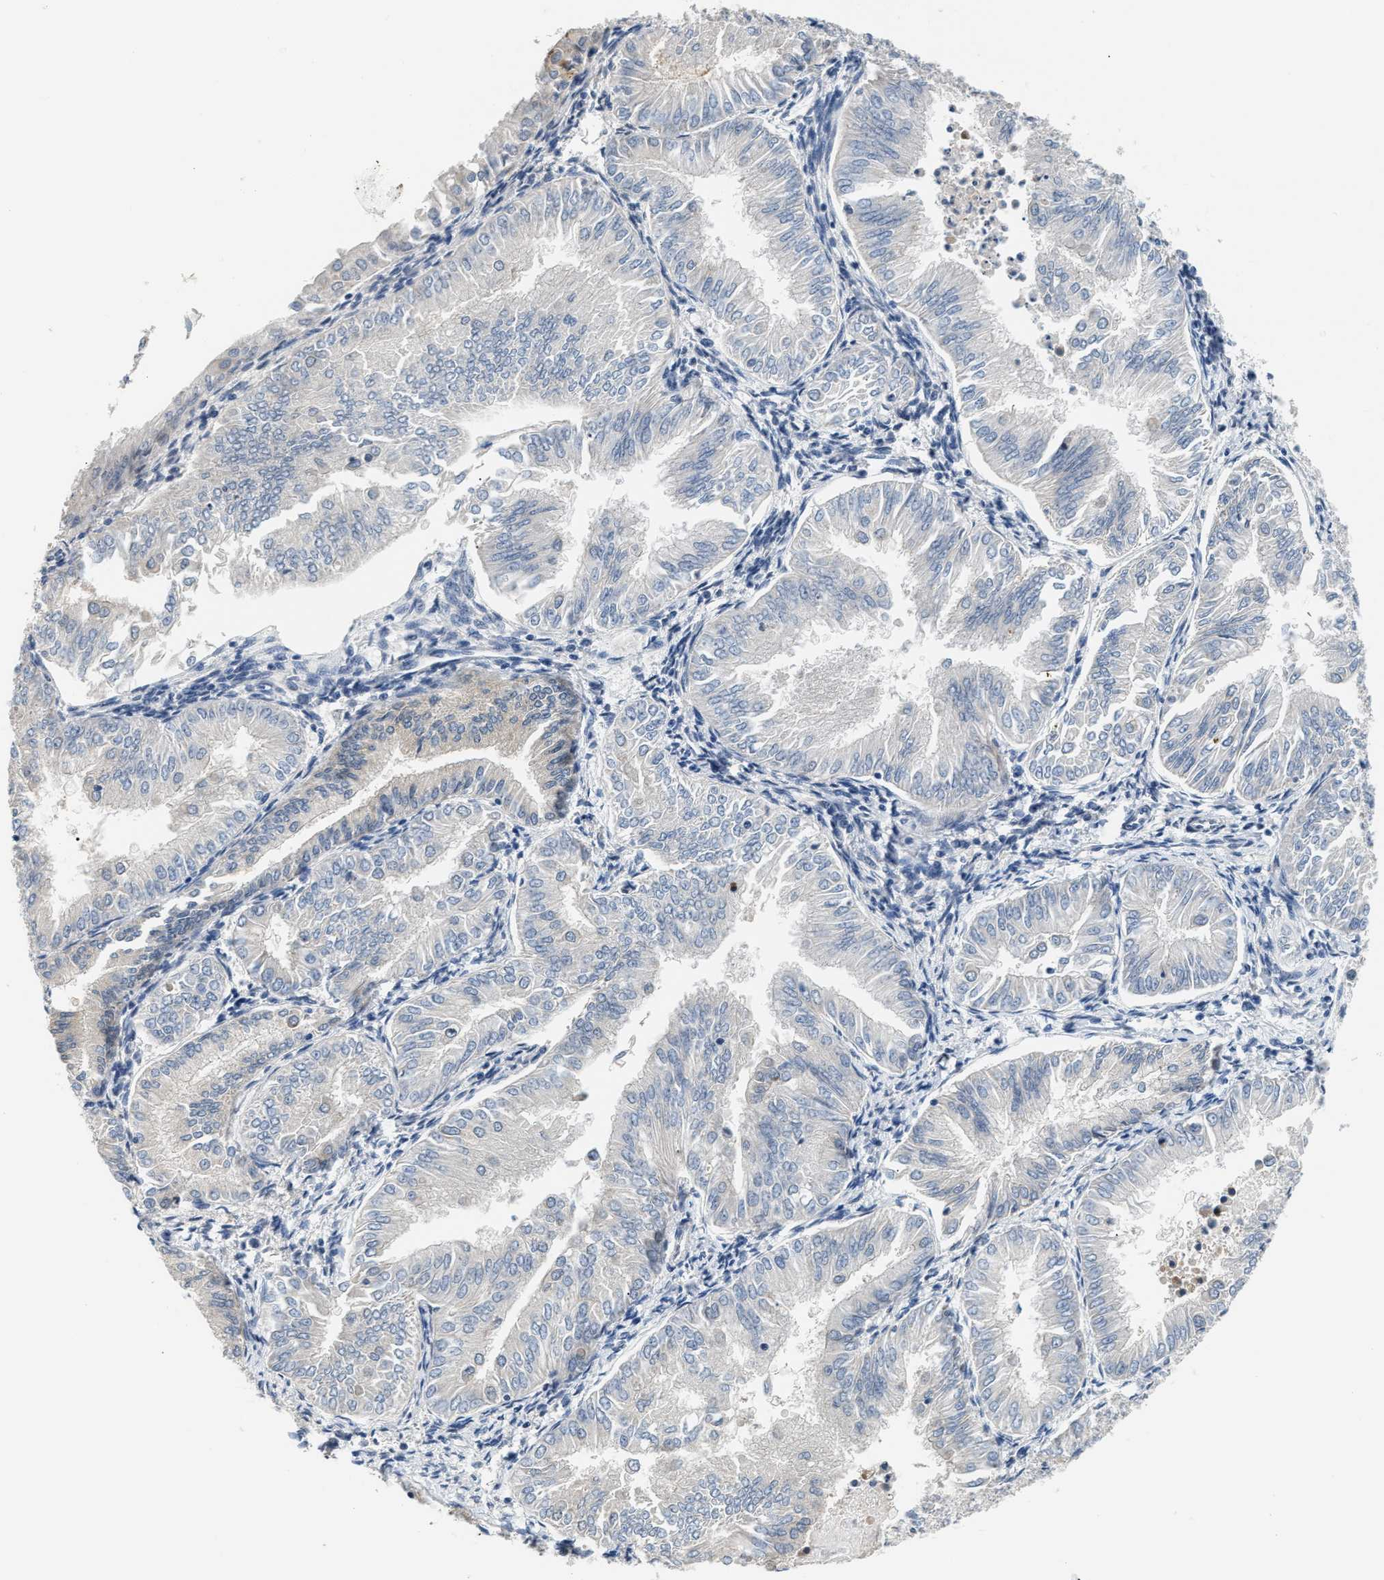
{"staining": {"intensity": "negative", "quantity": "none", "location": "none"}, "tissue": "endometrial cancer", "cell_type": "Tumor cells", "image_type": "cancer", "snomed": [{"axis": "morphology", "description": "Adenocarcinoma, NOS"}, {"axis": "topography", "description": "Endometrium"}], "caption": "Tumor cells show no significant expression in endometrial cancer. (DAB IHC visualized using brightfield microscopy, high magnification).", "gene": "PPM1H", "patient": {"sex": "female", "age": 53}}